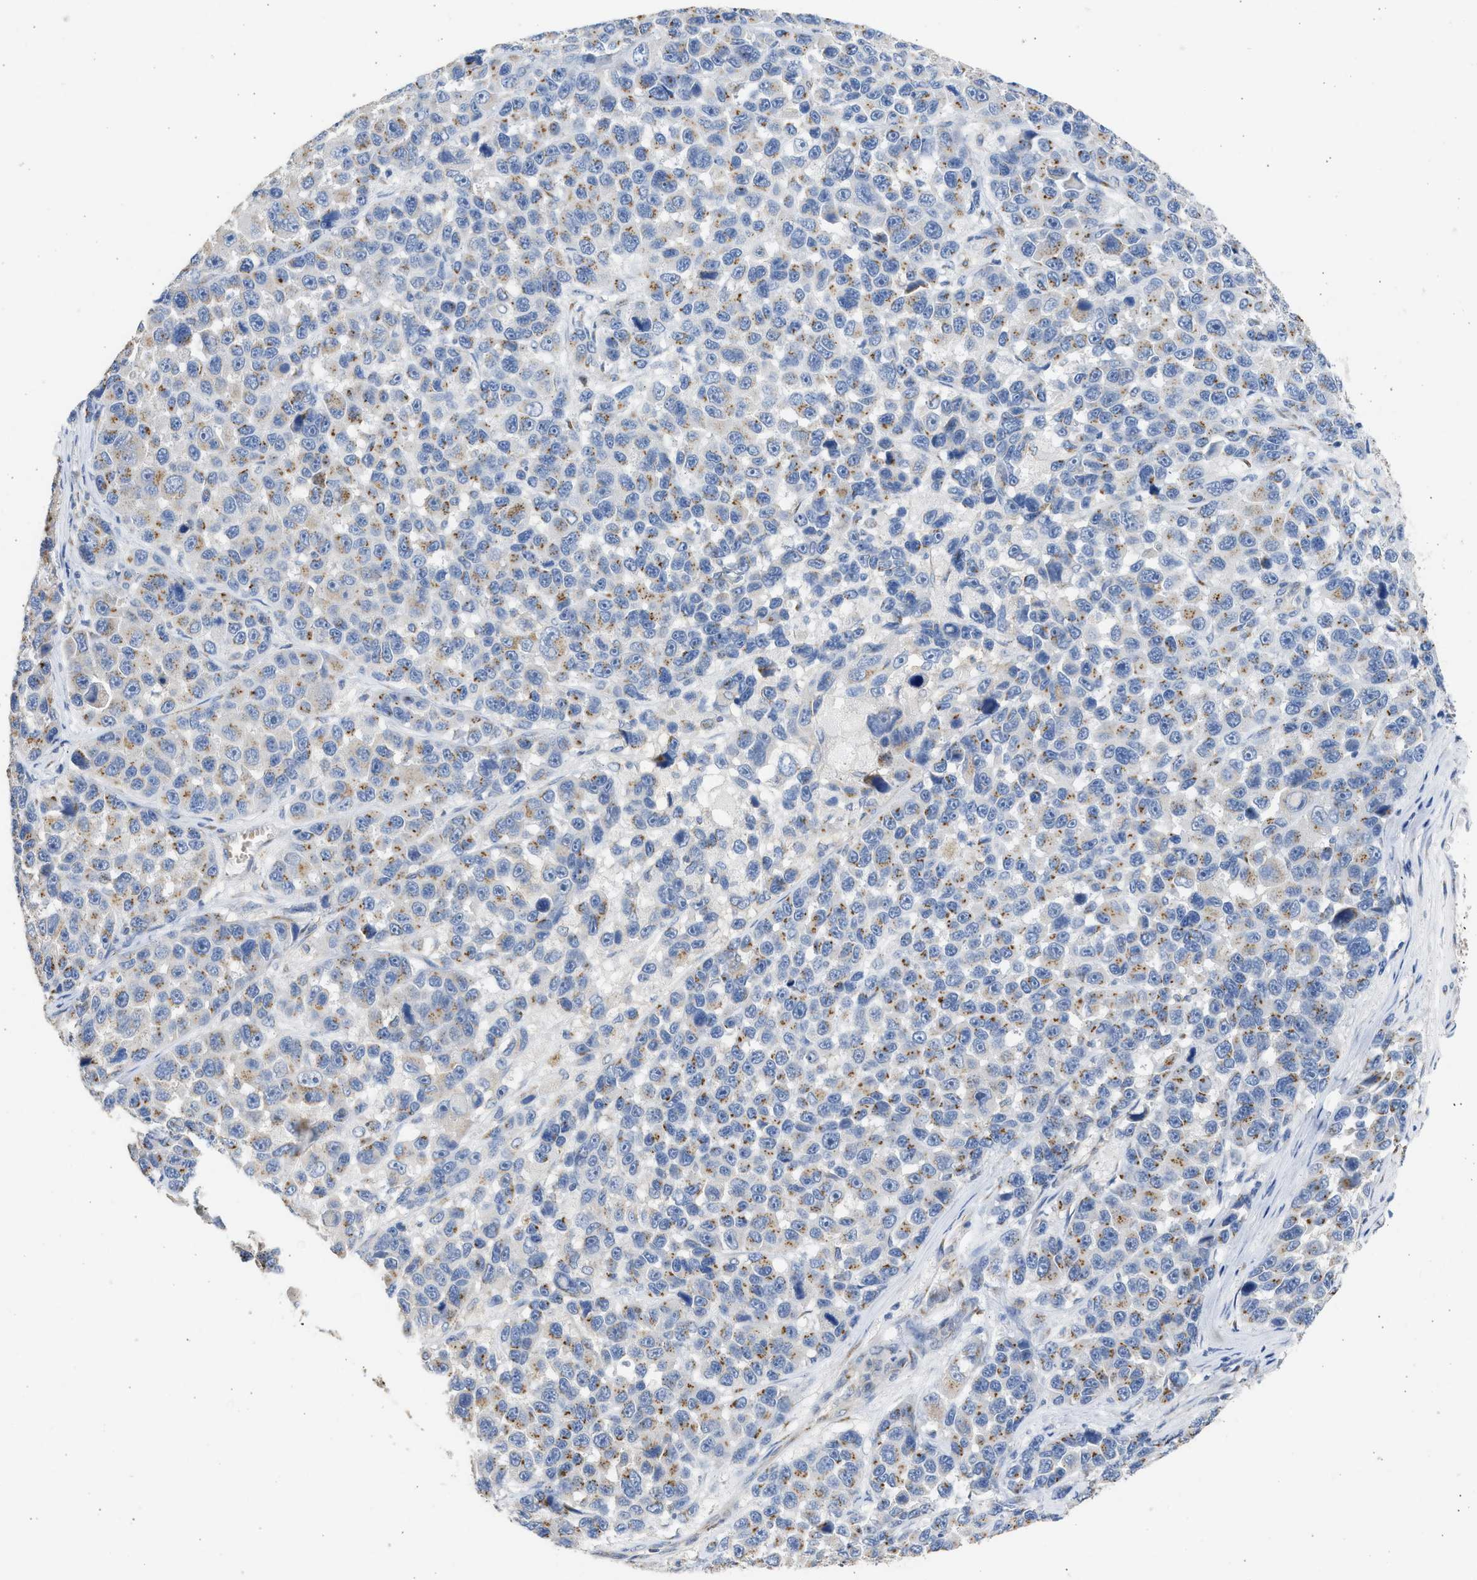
{"staining": {"intensity": "moderate", "quantity": "<25%", "location": "cytoplasmic/membranous"}, "tissue": "melanoma", "cell_type": "Tumor cells", "image_type": "cancer", "snomed": [{"axis": "morphology", "description": "Malignant melanoma, NOS"}, {"axis": "topography", "description": "Skin"}], "caption": "Protein analysis of malignant melanoma tissue demonstrates moderate cytoplasmic/membranous expression in about <25% of tumor cells.", "gene": "IPO8", "patient": {"sex": "male", "age": 53}}